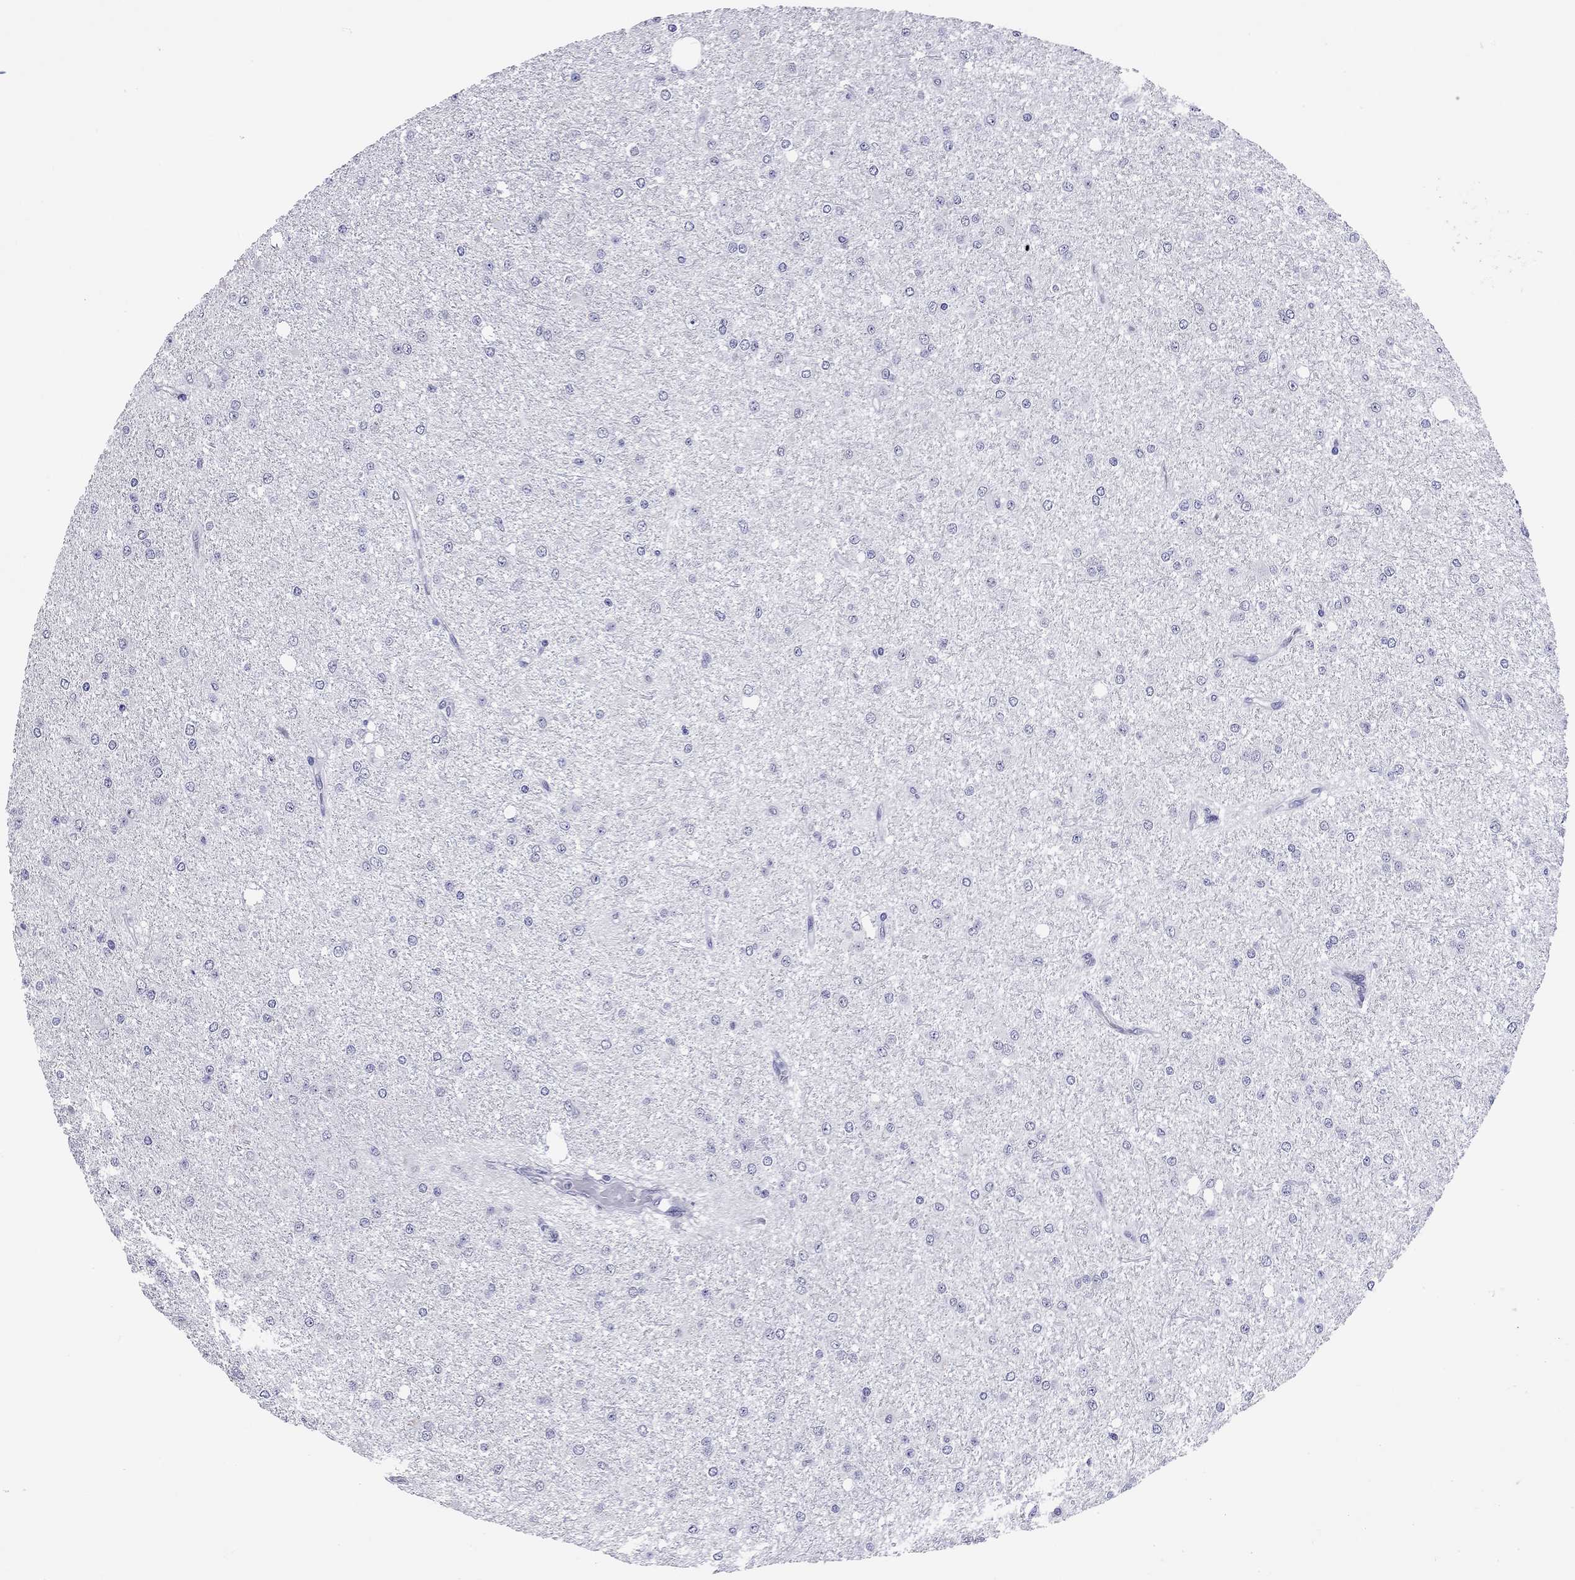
{"staining": {"intensity": "negative", "quantity": "none", "location": "none"}, "tissue": "glioma", "cell_type": "Tumor cells", "image_type": "cancer", "snomed": [{"axis": "morphology", "description": "Glioma, malignant, Low grade"}, {"axis": "topography", "description": "Brain"}], "caption": "Image shows no protein expression in tumor cells of glioma tissue.", "gene": "ARMC12", "patient": {"sex": "male", "age": 27}}